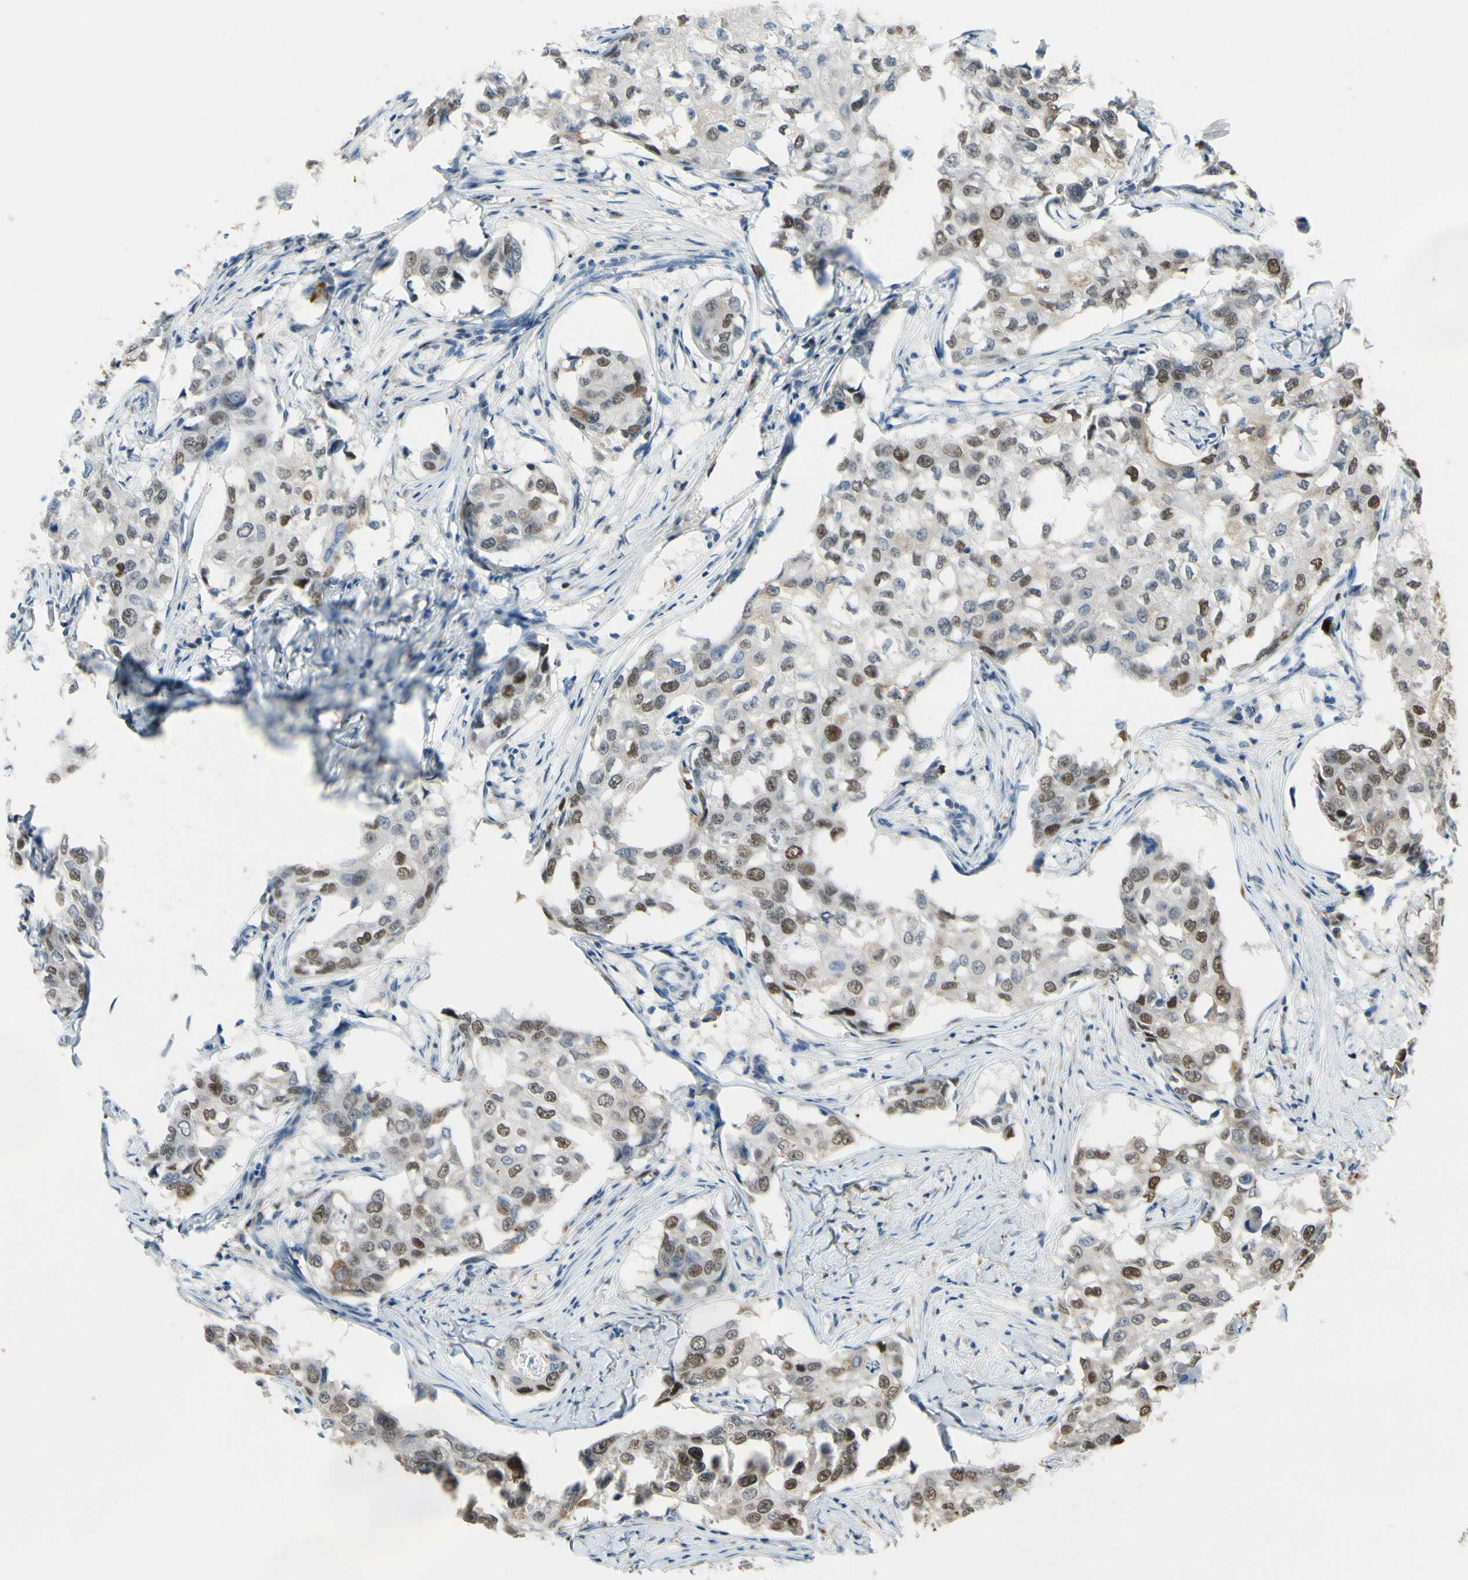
{"staining": {"intensity": "moderate", "quantity": "25%-75%", "location": "nuclear"}, "tissue": "breast cancer", "cell_type": "Tumor cells", "image_type": "cancer", "snomed": [{"axis": "morphology", "description": "Duct carcinoma"}, {"axis": "topography", "description": "Breast"}], "caption": "This image exhibits breast invasive ductal carcinoma stained with immunohistochemistry to label a protein in brown. The nuclear of tumor cells show moderate positivity for the protein. Nuclei are counter-stained blue.", "gene": "ZKSCAN4", "patient": {"sex": "female", "age": 27}}